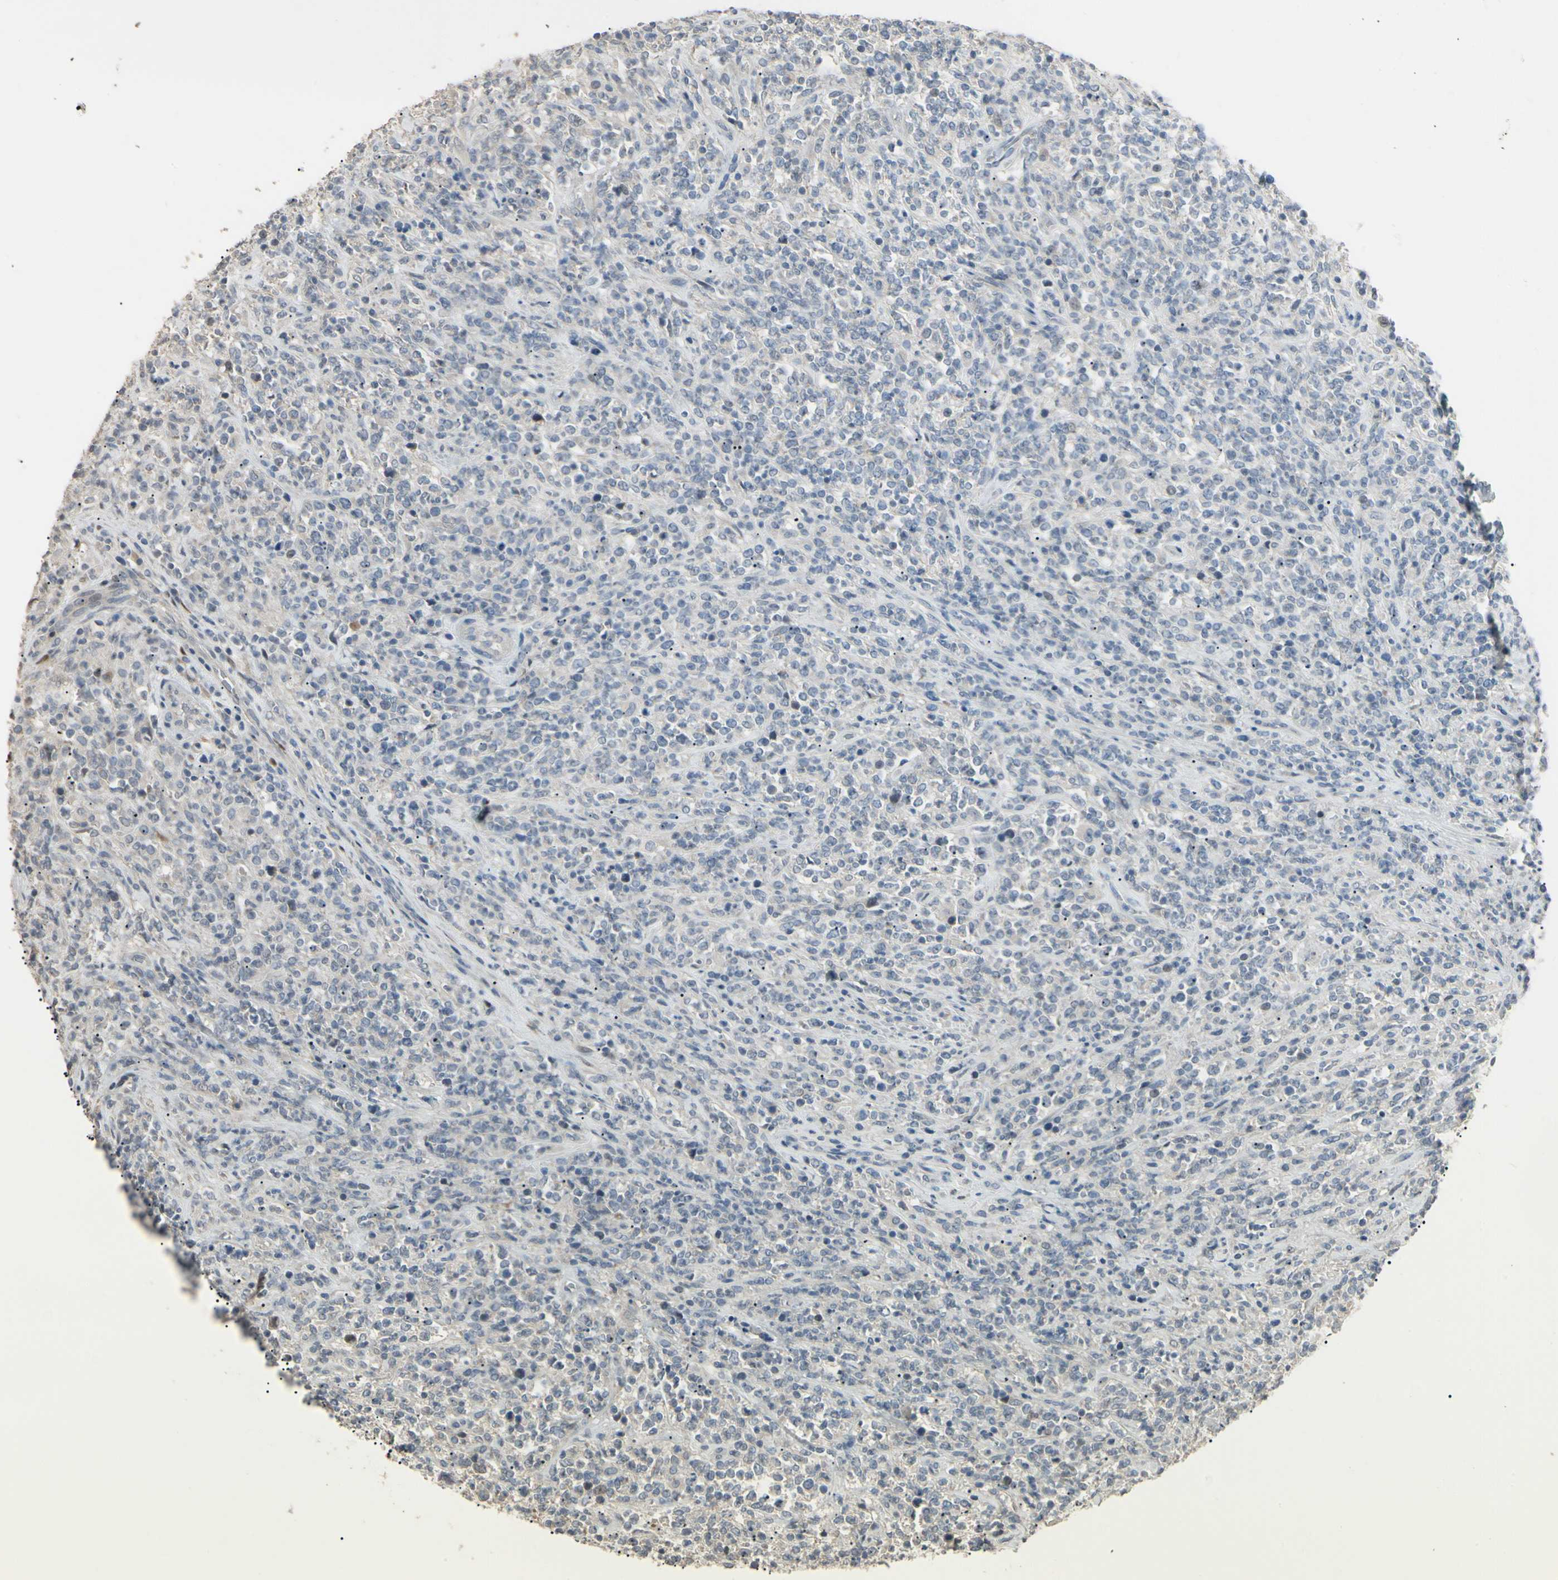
{"staining": {"intensity": "negative", "quantity": "none", "location": "none"}, "tissue": "lymphoma", "cell_type": "Tumor cells", "image_type": "cancer", "snomed": [{"axis": "morphology", "description": "Malignant lymphoma, non-Hodgkin's type, High grade"}, {"axis": "topography", "description": "Soft tissue"}], "caption": "Protein analysis of high-grade malignant lymphoma, non-Hodgkin's type demonstrates no significant positivity in tumor cells. The staining is performed using DAB (3,3'-diaminobenzidine) brown chromogen with nuclei counter-stained in using hematoxylin.", "gene": "GNE", "patient": {"sex": "male", "age": 18}}